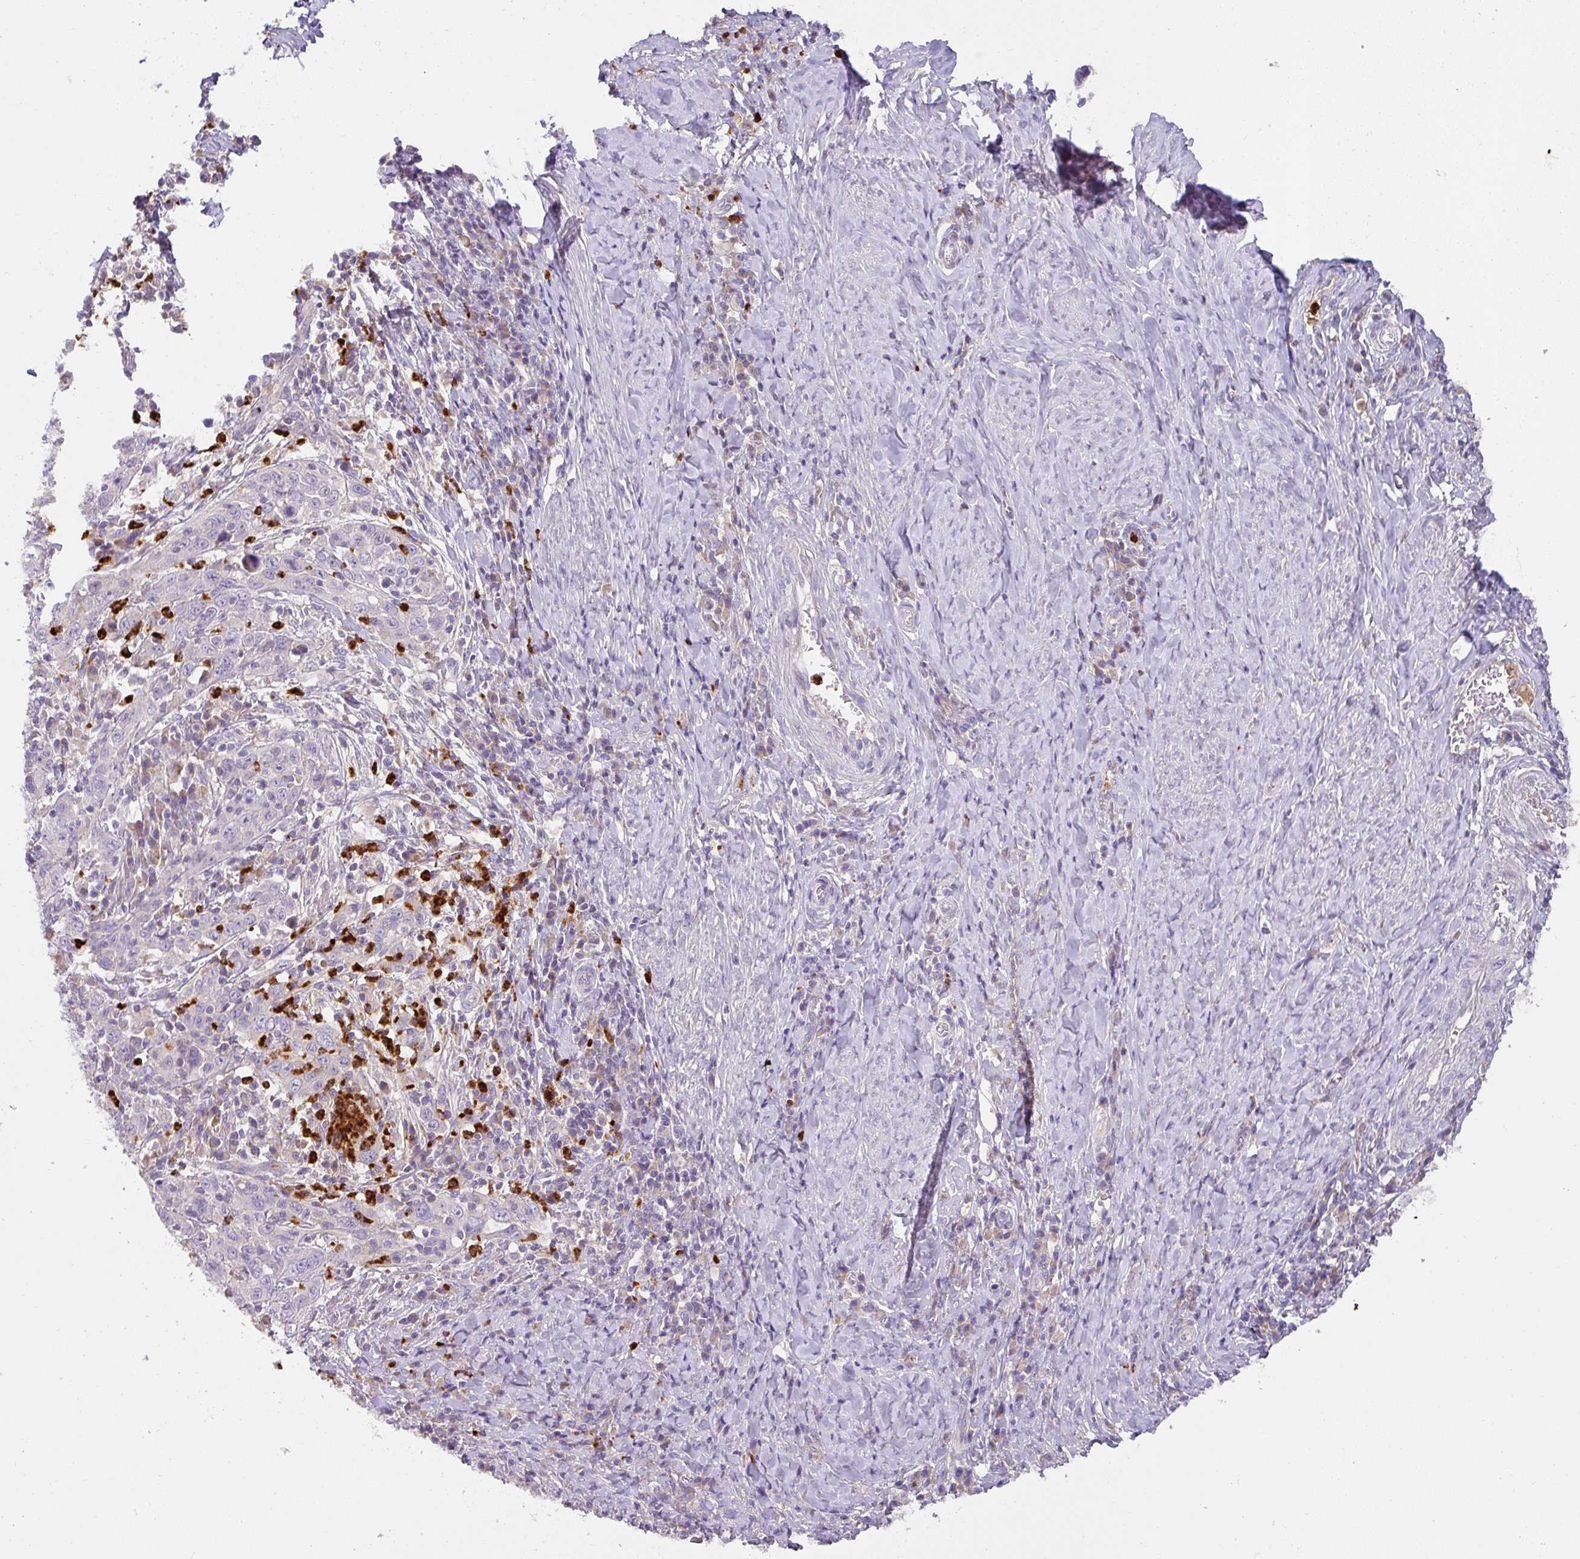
{"staining": {"intensity": "negative", "quantity": "none", "location": "none"}, "tissue": "cervical cancer", "cell_type": "Tumor cells", "image_type": "cancer", "snomed": [{"axis": "morphology", "description": "Squamous cell carcinoma, NOS"}, {"axis": "topography", "description": "Cervix"}], "caption": "Histopathology image shows no significant protein staining in tumor cells of cervical squamous cell carcinoma.", "gene": "CRISP3", "patient": {"sex": "female", "age": 46}}